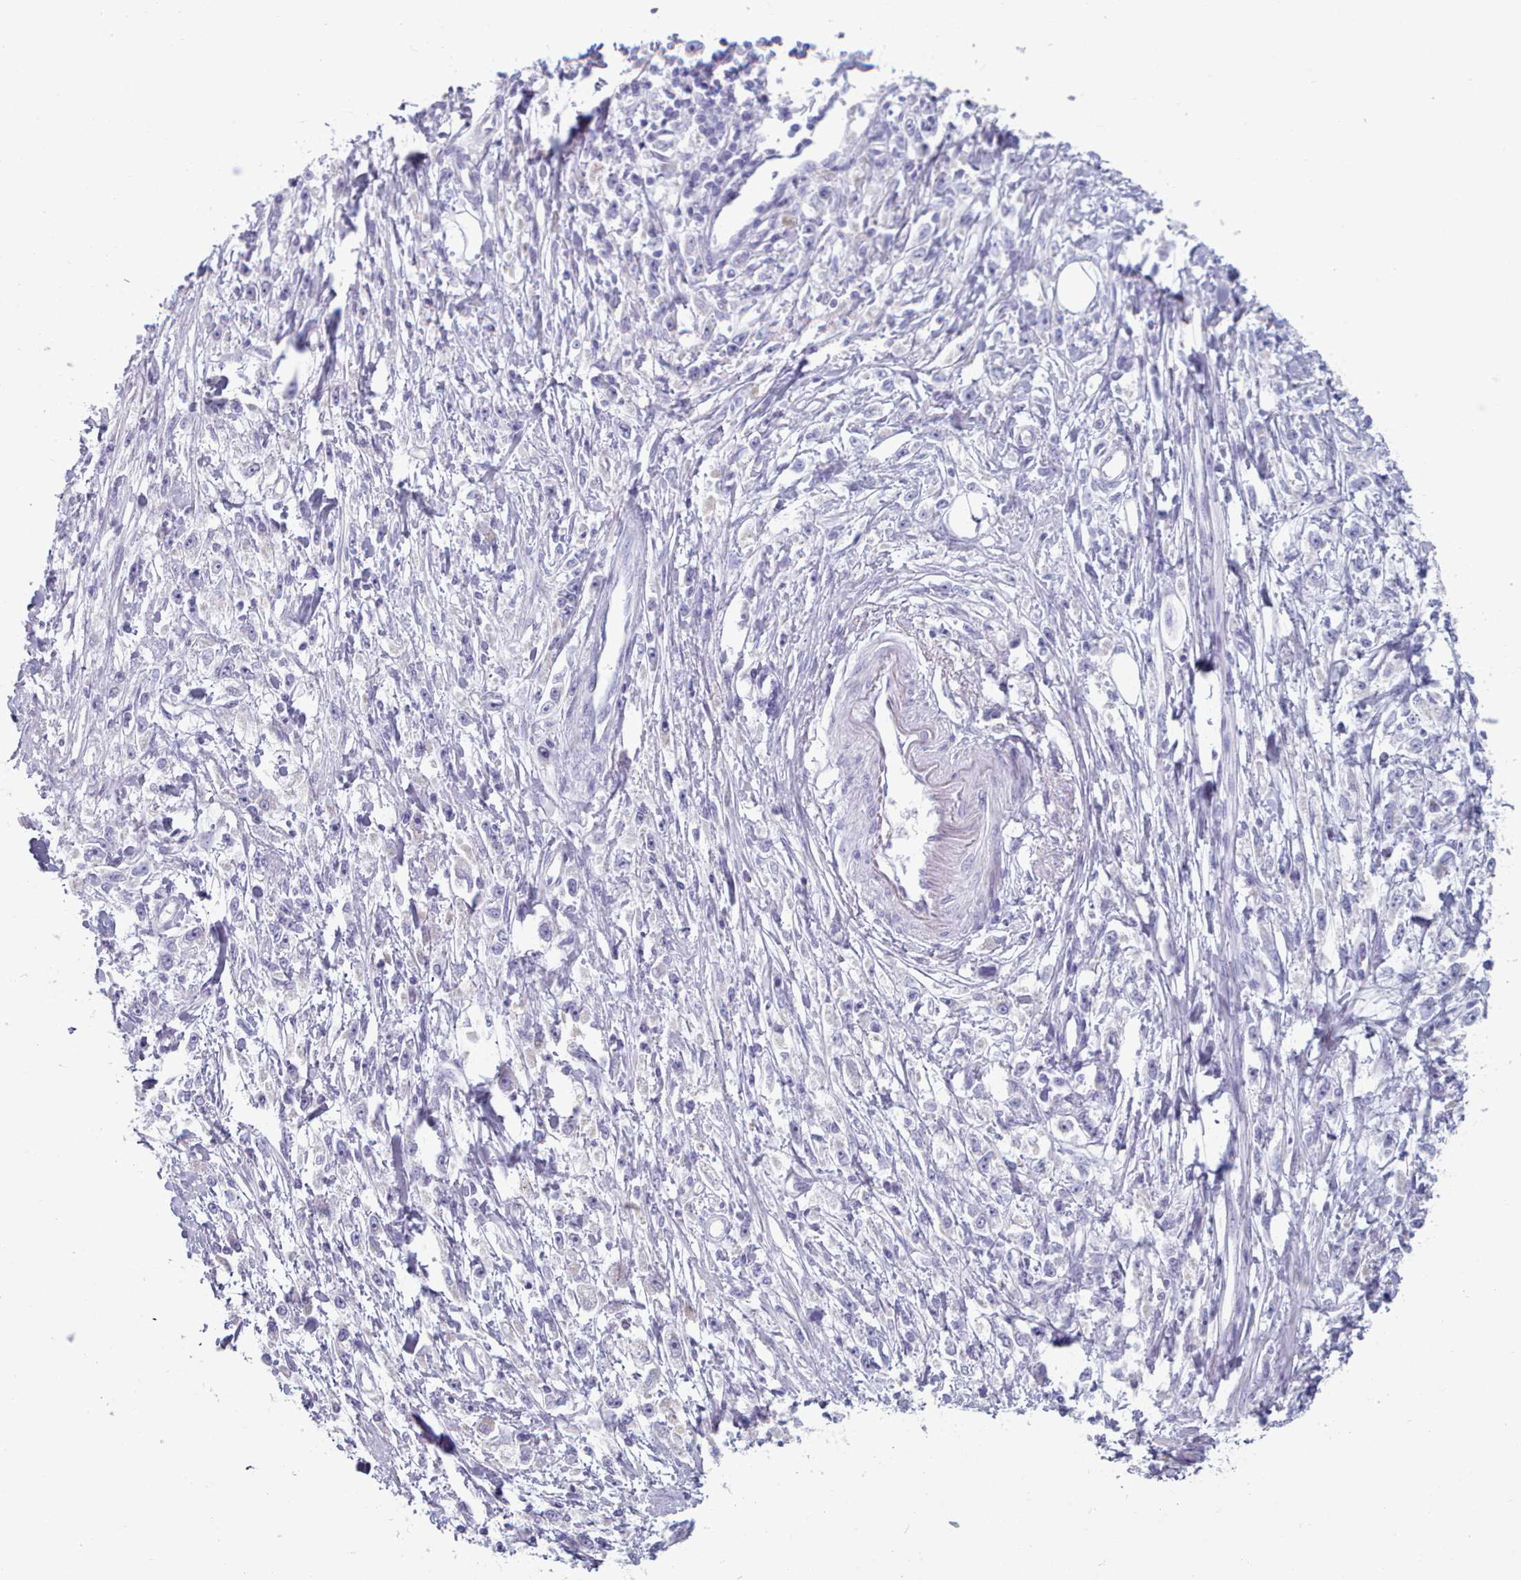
{"staining": {"intensity": "negative", "quantity": "none", "location": "none"}, "tissue": "stomach cancer", "cell_type": "Tumor cells", "image_type": "cancer", "snomed": [{"axis": "morphology", "description": "Adenocarcinoma, NOS"}, {"axis": "topography", "description": "Stomach"}], "caption": "Stomach cancer (adenocarcinoma) stained for a protein using immunohistochemistry (IHC) reveals no expression tumor cells.", "gene": "HAO1", "patient": {"sex": "female", "age": 59}}